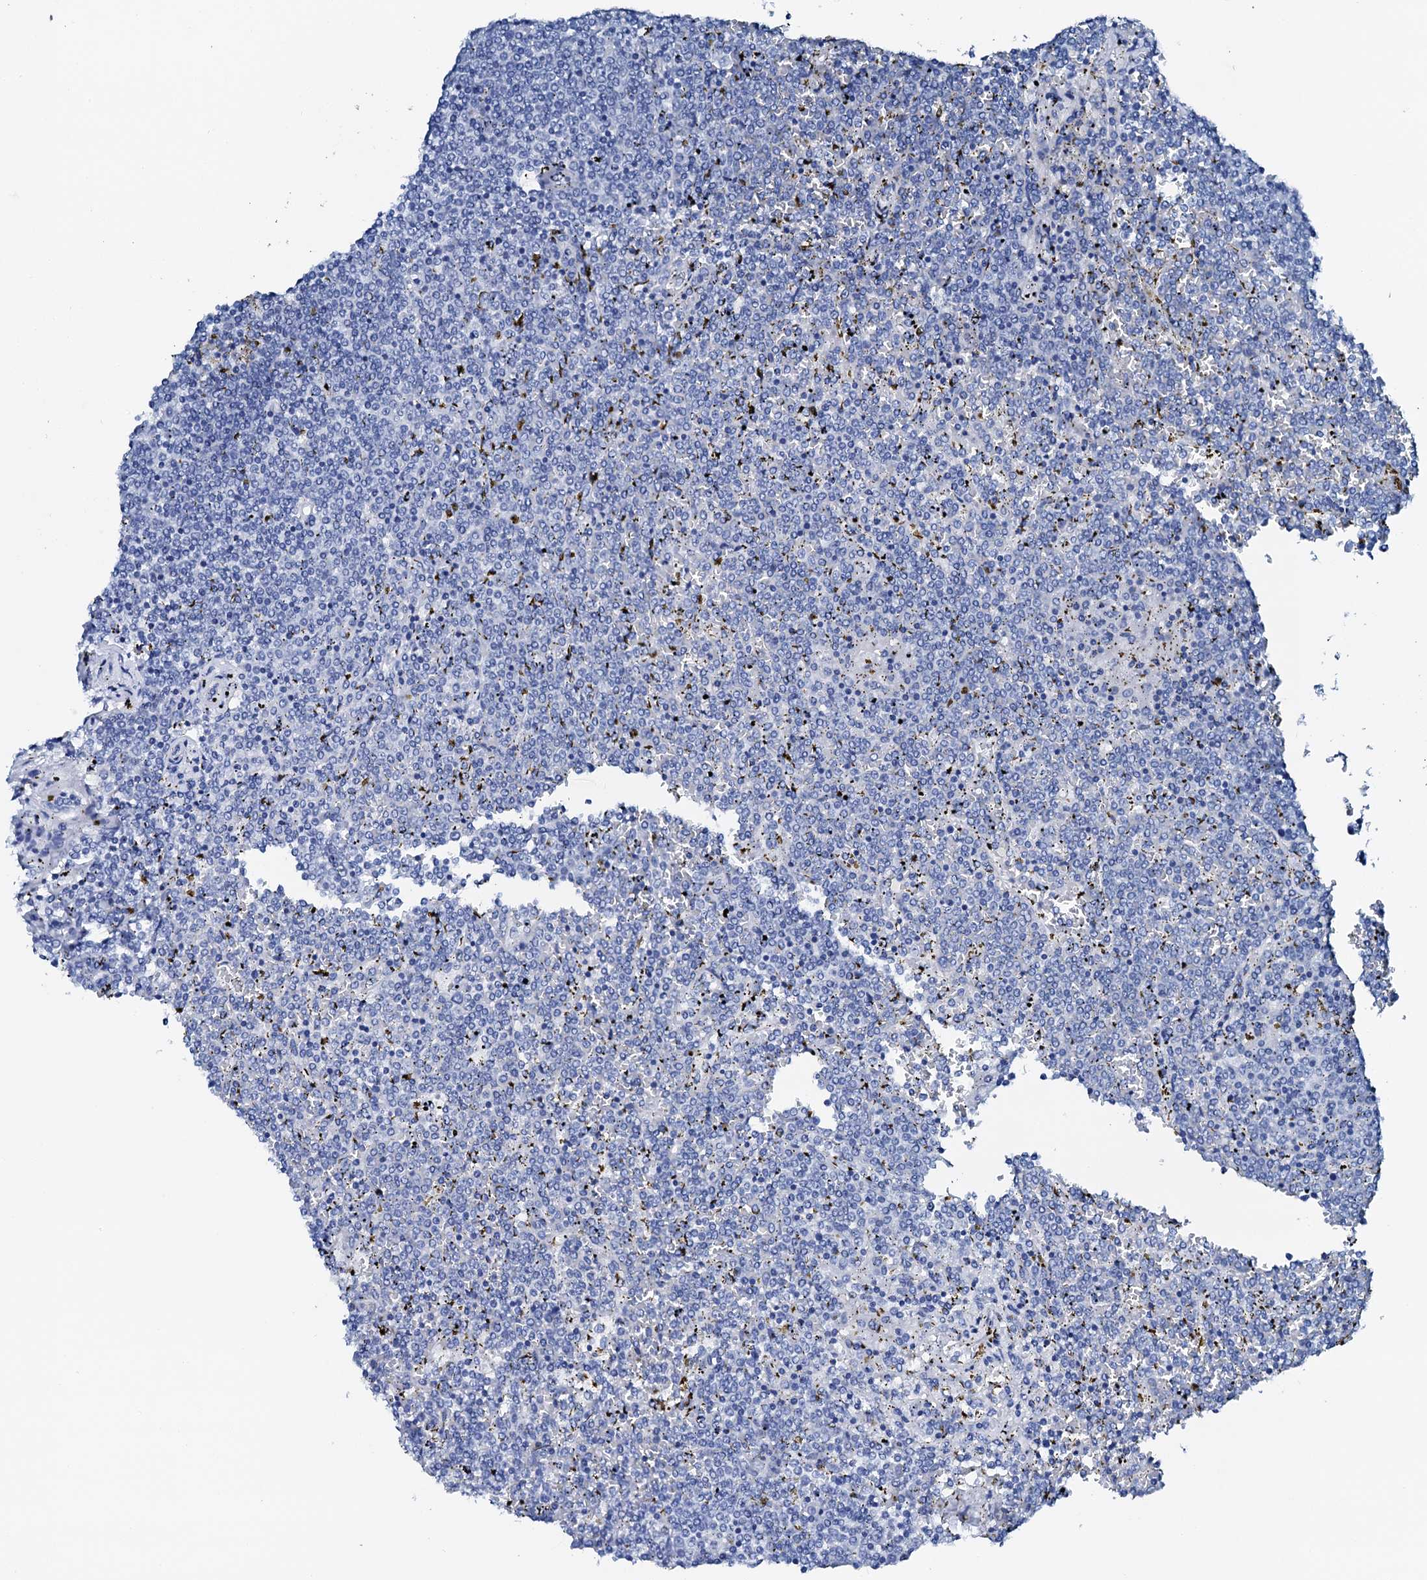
{"staining": {"intensity": "negative", "quantity": "none", "location": "none"}, "tissue": "lymphoma", "cell_type": "Tumor cells", "image_type": "cancer", "snomed": [{"axis": "morphology", "description": "Malignant lymphoma, non-Hodgkin's type, Low grade"}, {"axis": "topography", "description": "Spleen"}], "caption": "DAB immunohistochemical staining of human low-grade malignant lymphoma, non-Hodgkin's type demonstrates no significant staining in tumor cells.", "gene": "PTH", "patient": {"sex": "female", "age": 19}}